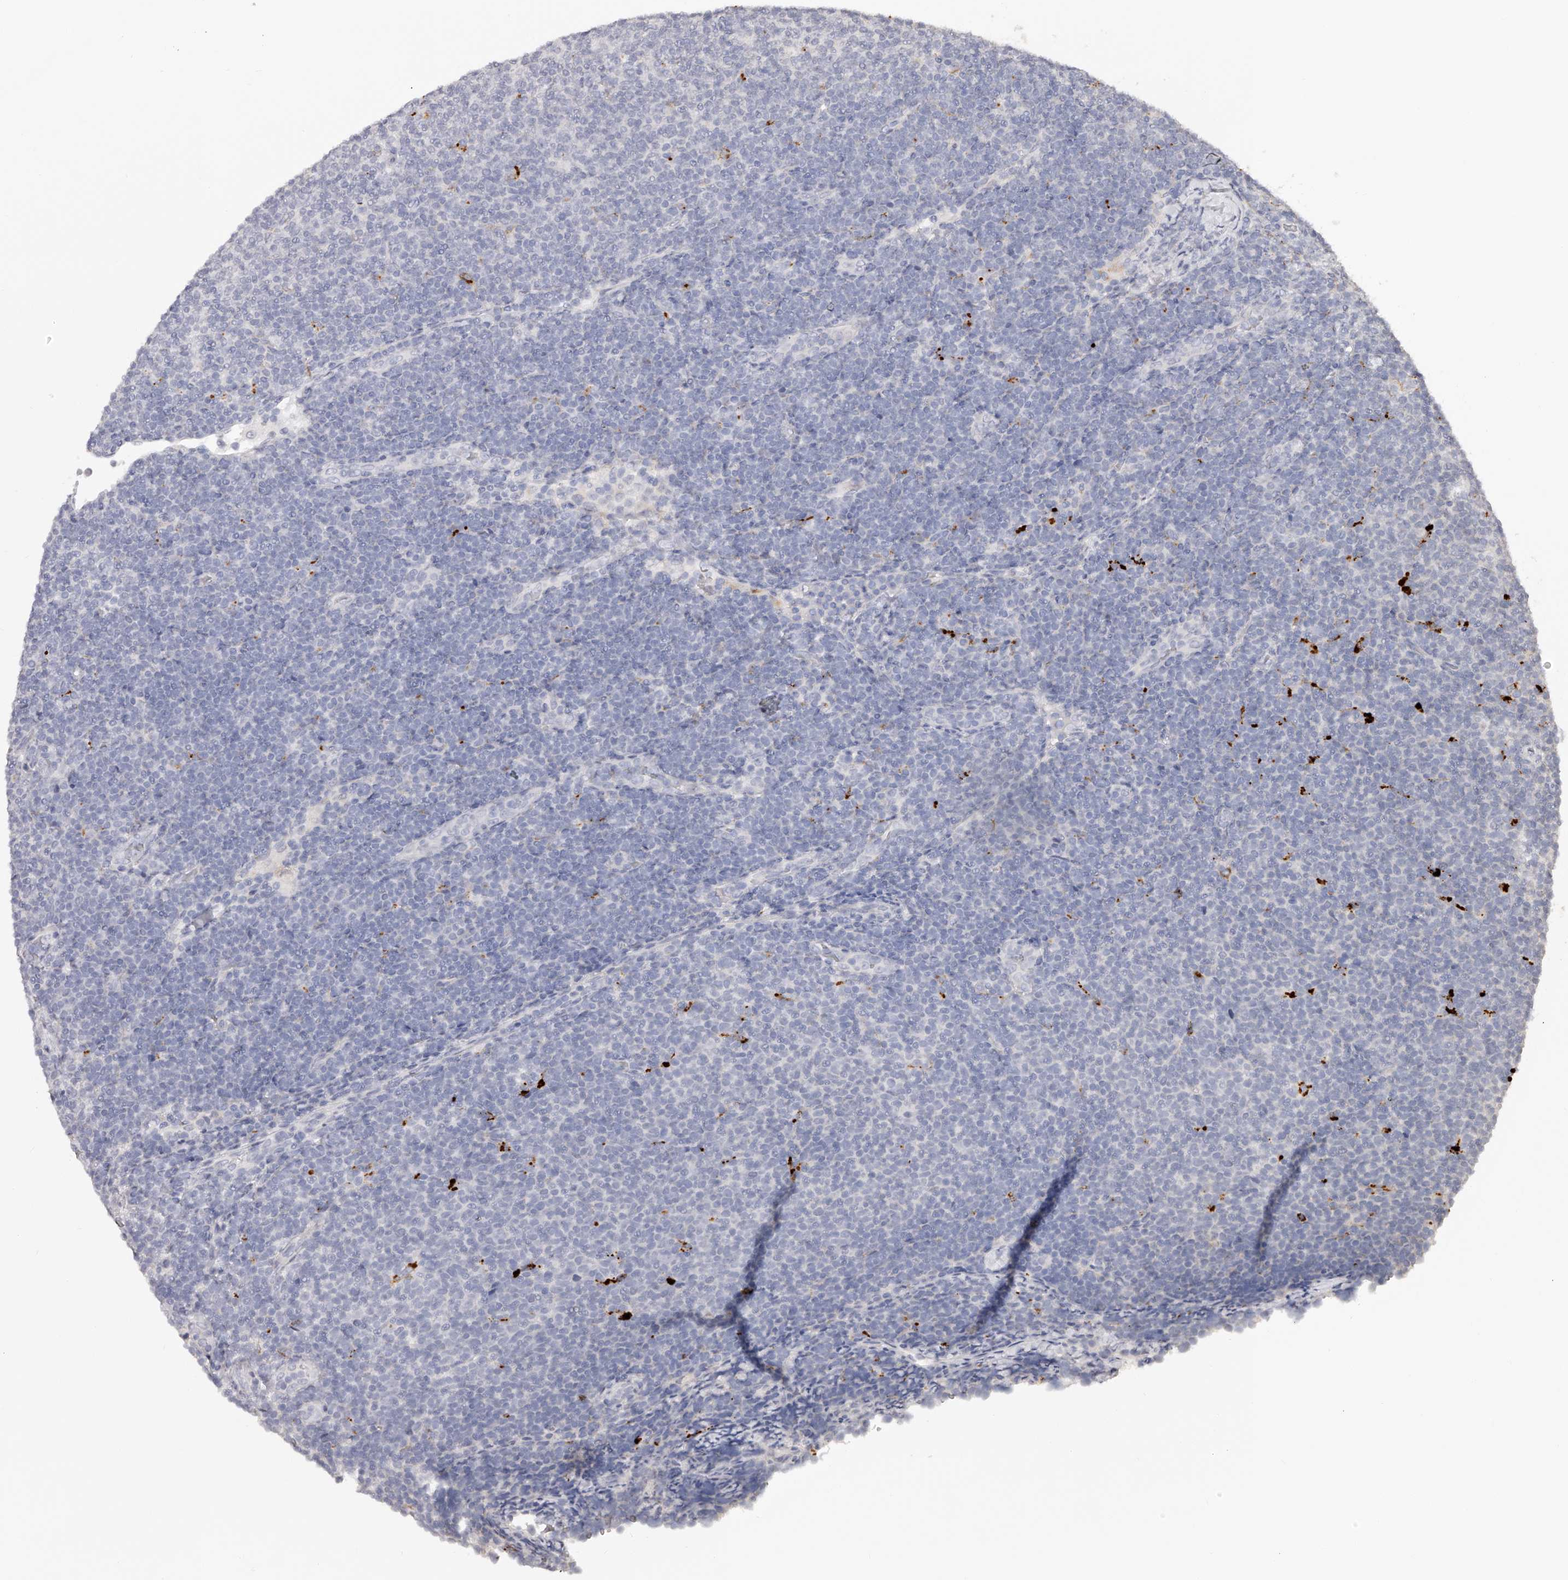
{"staining": {"intensity": "negative", "quantity": "none", "location": "none"}, "tissue": "lymphoma", "cell_type": "Tumor cells", "image_type": "cancer", "snomed": [{"axis": "morphology", "description": "Malignant lymphoma, non-Hodgkin's type, Low grade"}, {"axis": "topography", "description": "Lymph node"}], "caption": "Tumor cells are negative for protein expression in human low-grade malignant lymphoma, non-Hodgkin's type.", "gene": "SLC35D3", "patient": {"sex": "male", "age": 66}}